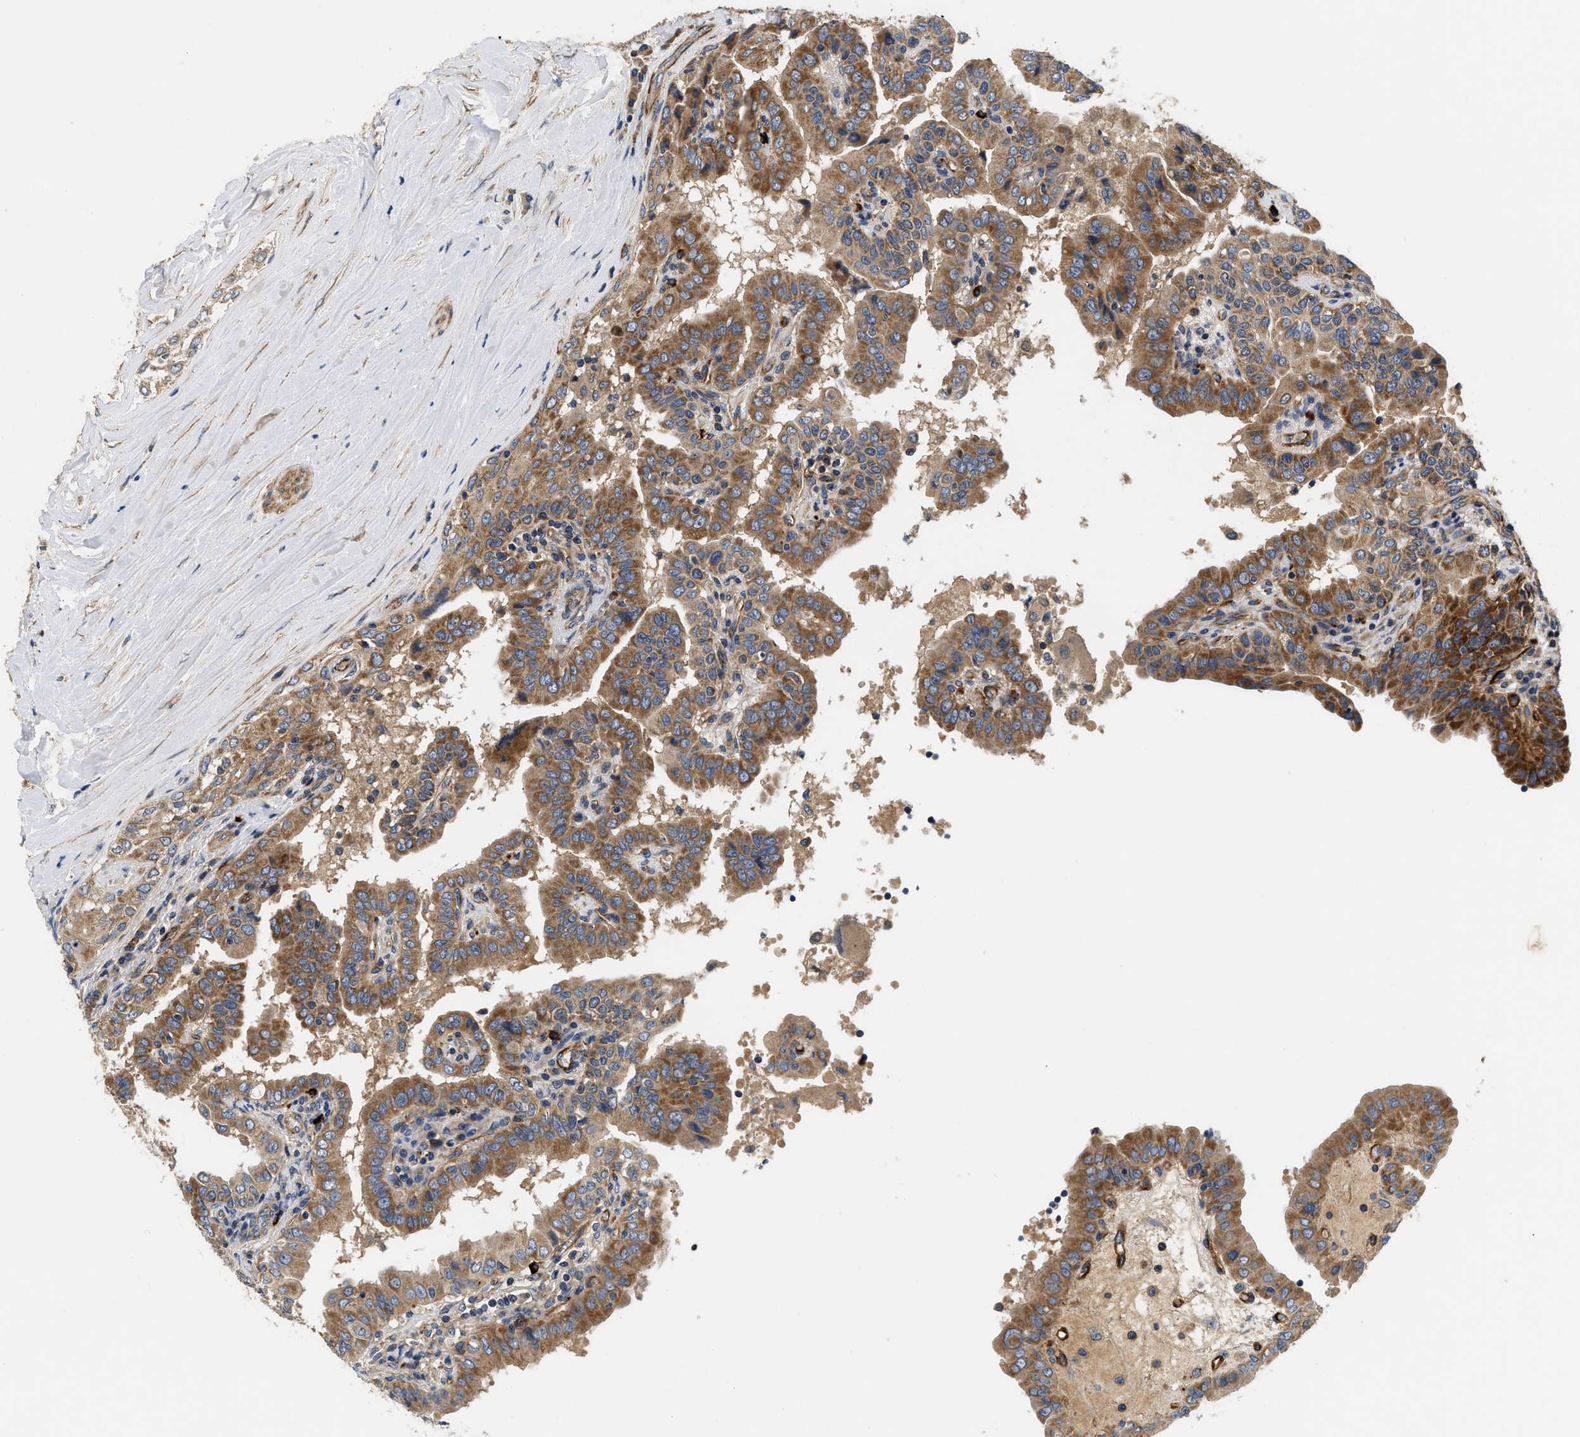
{"staining": {"intensity": "moderate", "quantity": ">75%", "location": "cytoplasmic/membranous"}, "tissue": "thyroid cancer", "cell_type": "Tumor cells", "image_type": "cancer", "snomed": [{"axis": "morphology", "description": "Papillary adenocarcinoma, NOS"}, {"axis": "topography", "description": "Thyroid gland"}], "caption": "High-power microscopy captured an immunohistochemistry photomicrograph of thyroid cancer (papillary adenocarcinoma), revealing moderate cytoplasmic/membranous positivity in approximately >75% of tumor cells.", "gene": "NME6", "patient": {"sex": "male", "age": 33}}